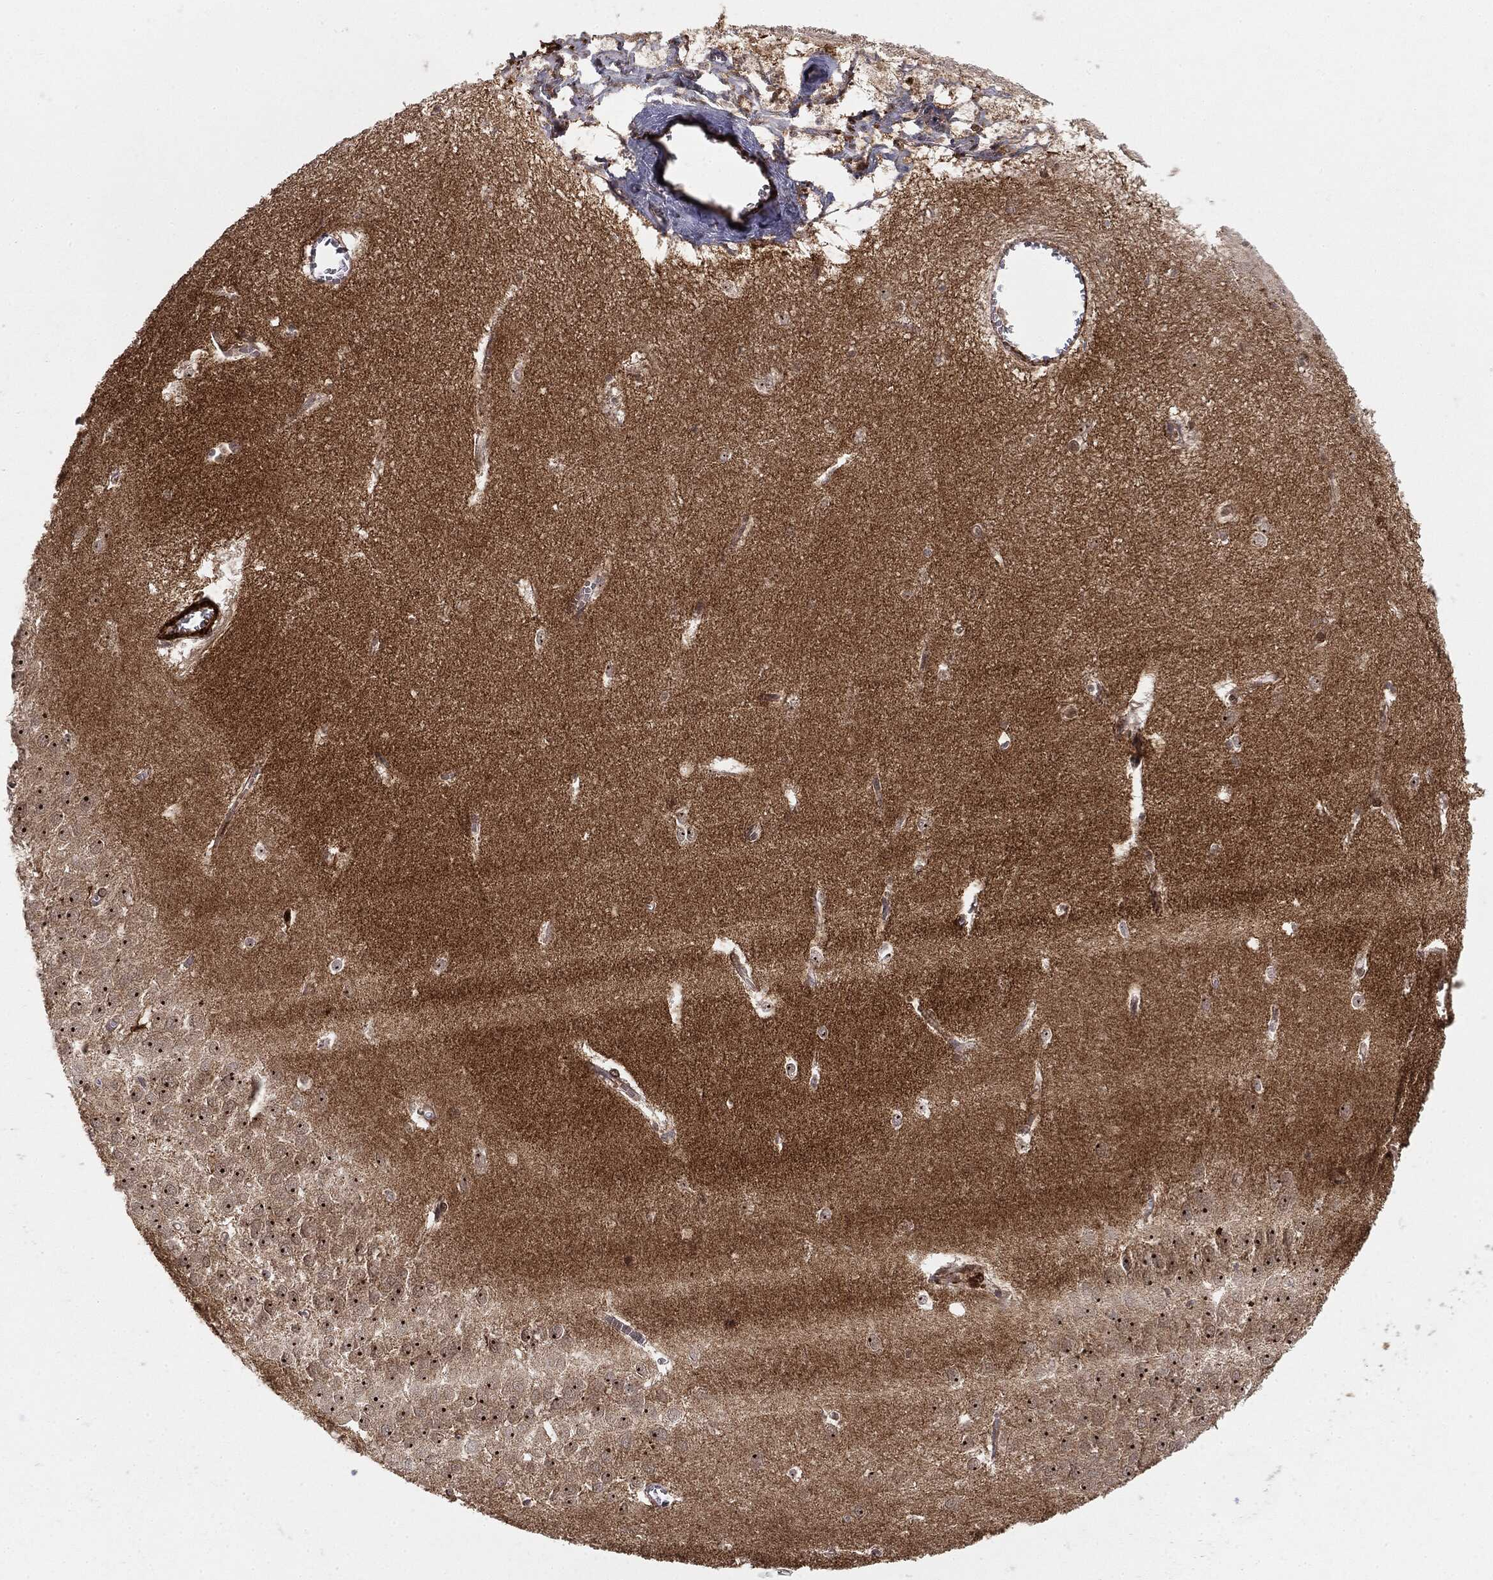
{"staining": {"intensity": "negative", "quantity": "none", "location": "none"}, "tissue": "hippocampus", "cell_type": "Glial cells", "image_type": "normal", "snomed": [{"axis": "morphology", "description": "Normal tissue, NOS"}, {"axis": "topography", "description": "Hippocampus"}], "caption": "Immunohistochemical staining of benign hippocampus displays no significant staining in glial cells. The staining was performed using DAB (3,3'-diaminobenzidine) to visualize the protein expression in brown, while the nuclei were stained in blue with hematoxylin (Magnification: 20x).", "gene": "PTEN", "patient": {"sex": "female", "age": 64}}